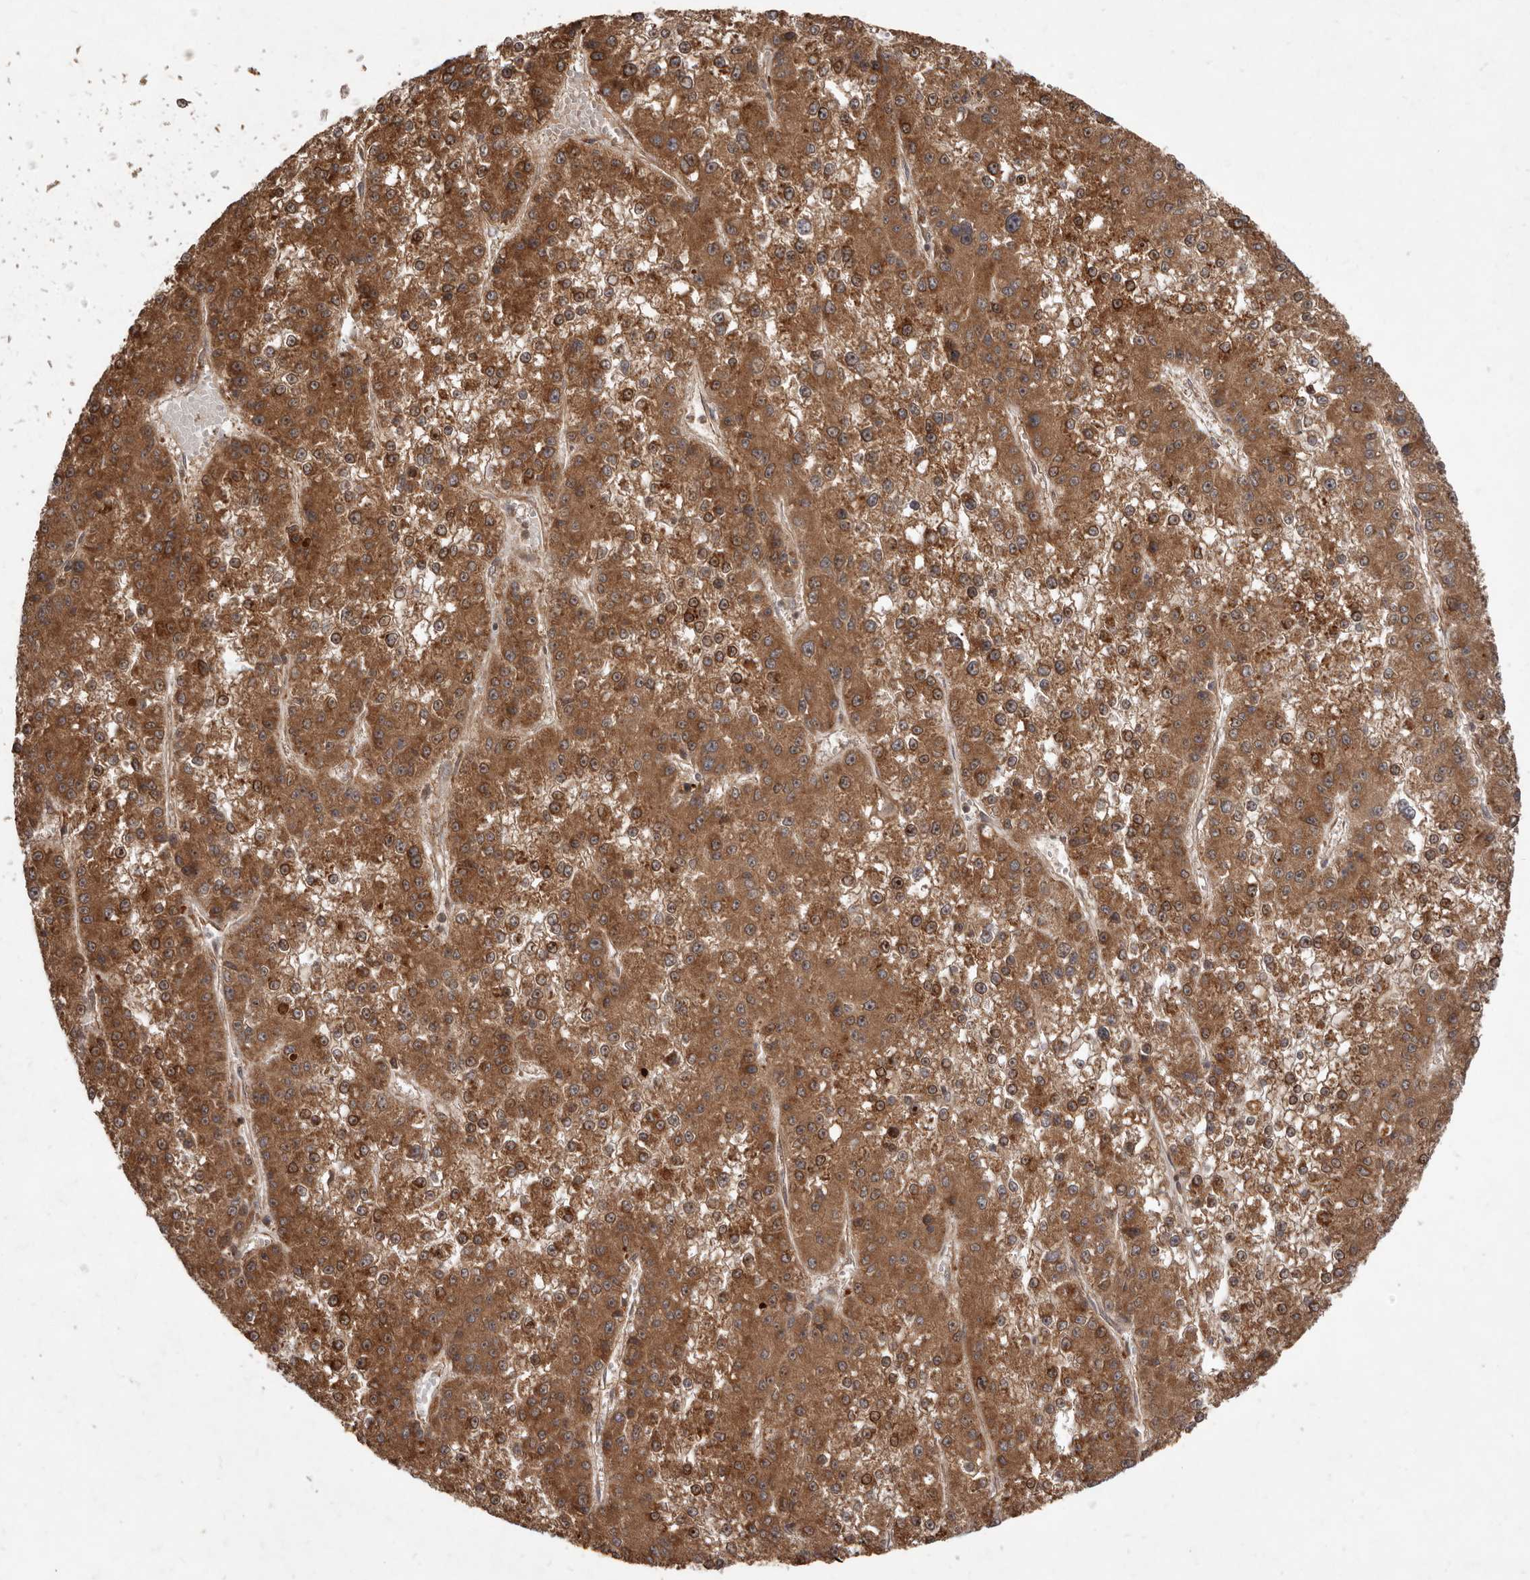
{"staining": {"intensity": "moderate", "quantity": ">75%", "location": "cytoplasmic/membranous"}, "tissue": "liver cancer", "cell_type": "Tumor cells", "image_type": "cancer", "snomed": [{"axis": "morphology", "description": "Carcinoma, Hepatocellular, NOS"}, {"axis": "topography", "description": "Liver"}], "caption": "IHC of hepatocellular carcinoma (liver) reveals medium levels of moderate cytoplasmic/membranous staining in about >75% of tumor cells.", "gene": "STK36", "patient": {"sex": "female", "age": 73}}